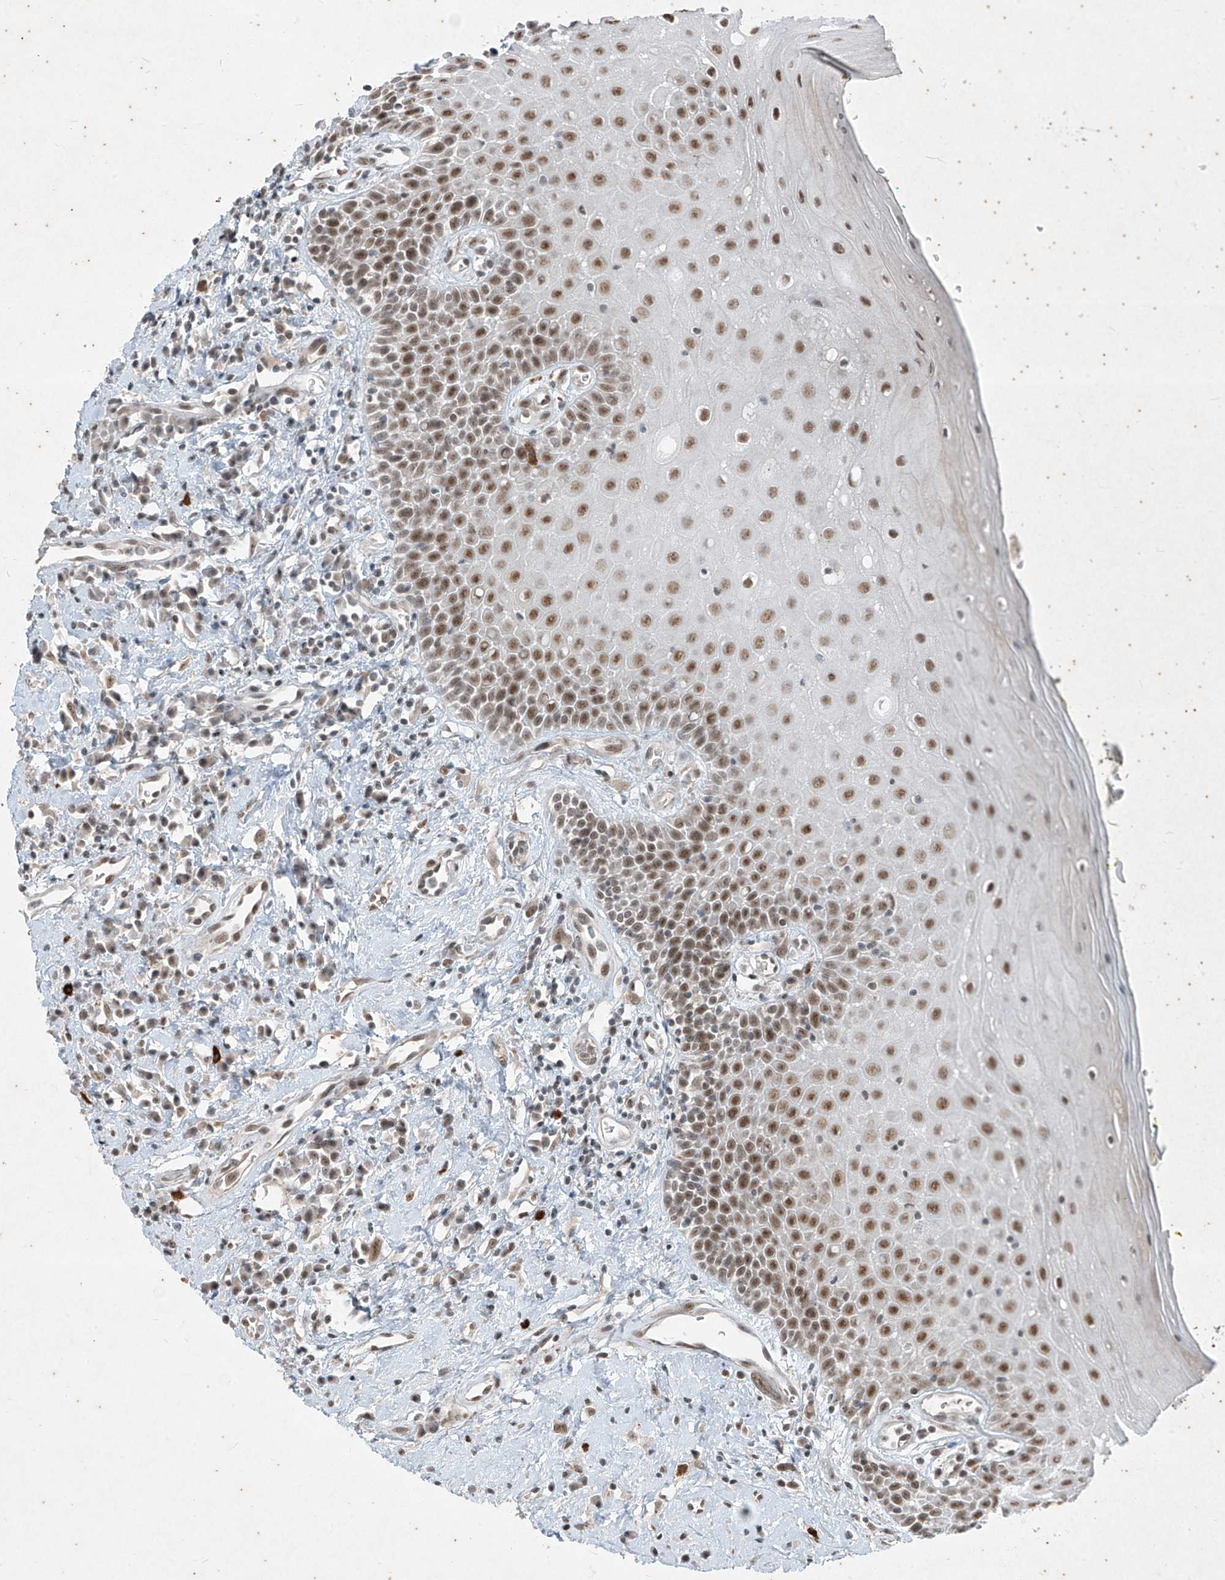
{"staining": {"intensity": "moderate", "quantity": ">75%", "location": "nuclear"}, "tissue": "oral mucosa", "cell_type": "Squamous epithelial cells", "image_type": "normal", "snomed": [{"axis": "morphology", "description": "Normal tissue, NOS"}, {"axis": "morphology", "description": "Squamous cell carcinoma, NOS"}, {"axis": "topography", "description": "Oral tissue"}, {"axis": "topography", "description": "Head-Neck"}], "caption": "Immunohistochemistry (IHC) photomicrograph of unremarkable oral mucosa: human oral mucosa stained using immunohistochemistry demonstrates medium levels of moderate protein expression localized specifically in the nuclear of squamous epithelial cells, appearing as a nuclear brown color.", "gene": "ZNF354B", "patient": {"sex": "female", "age": 70}}